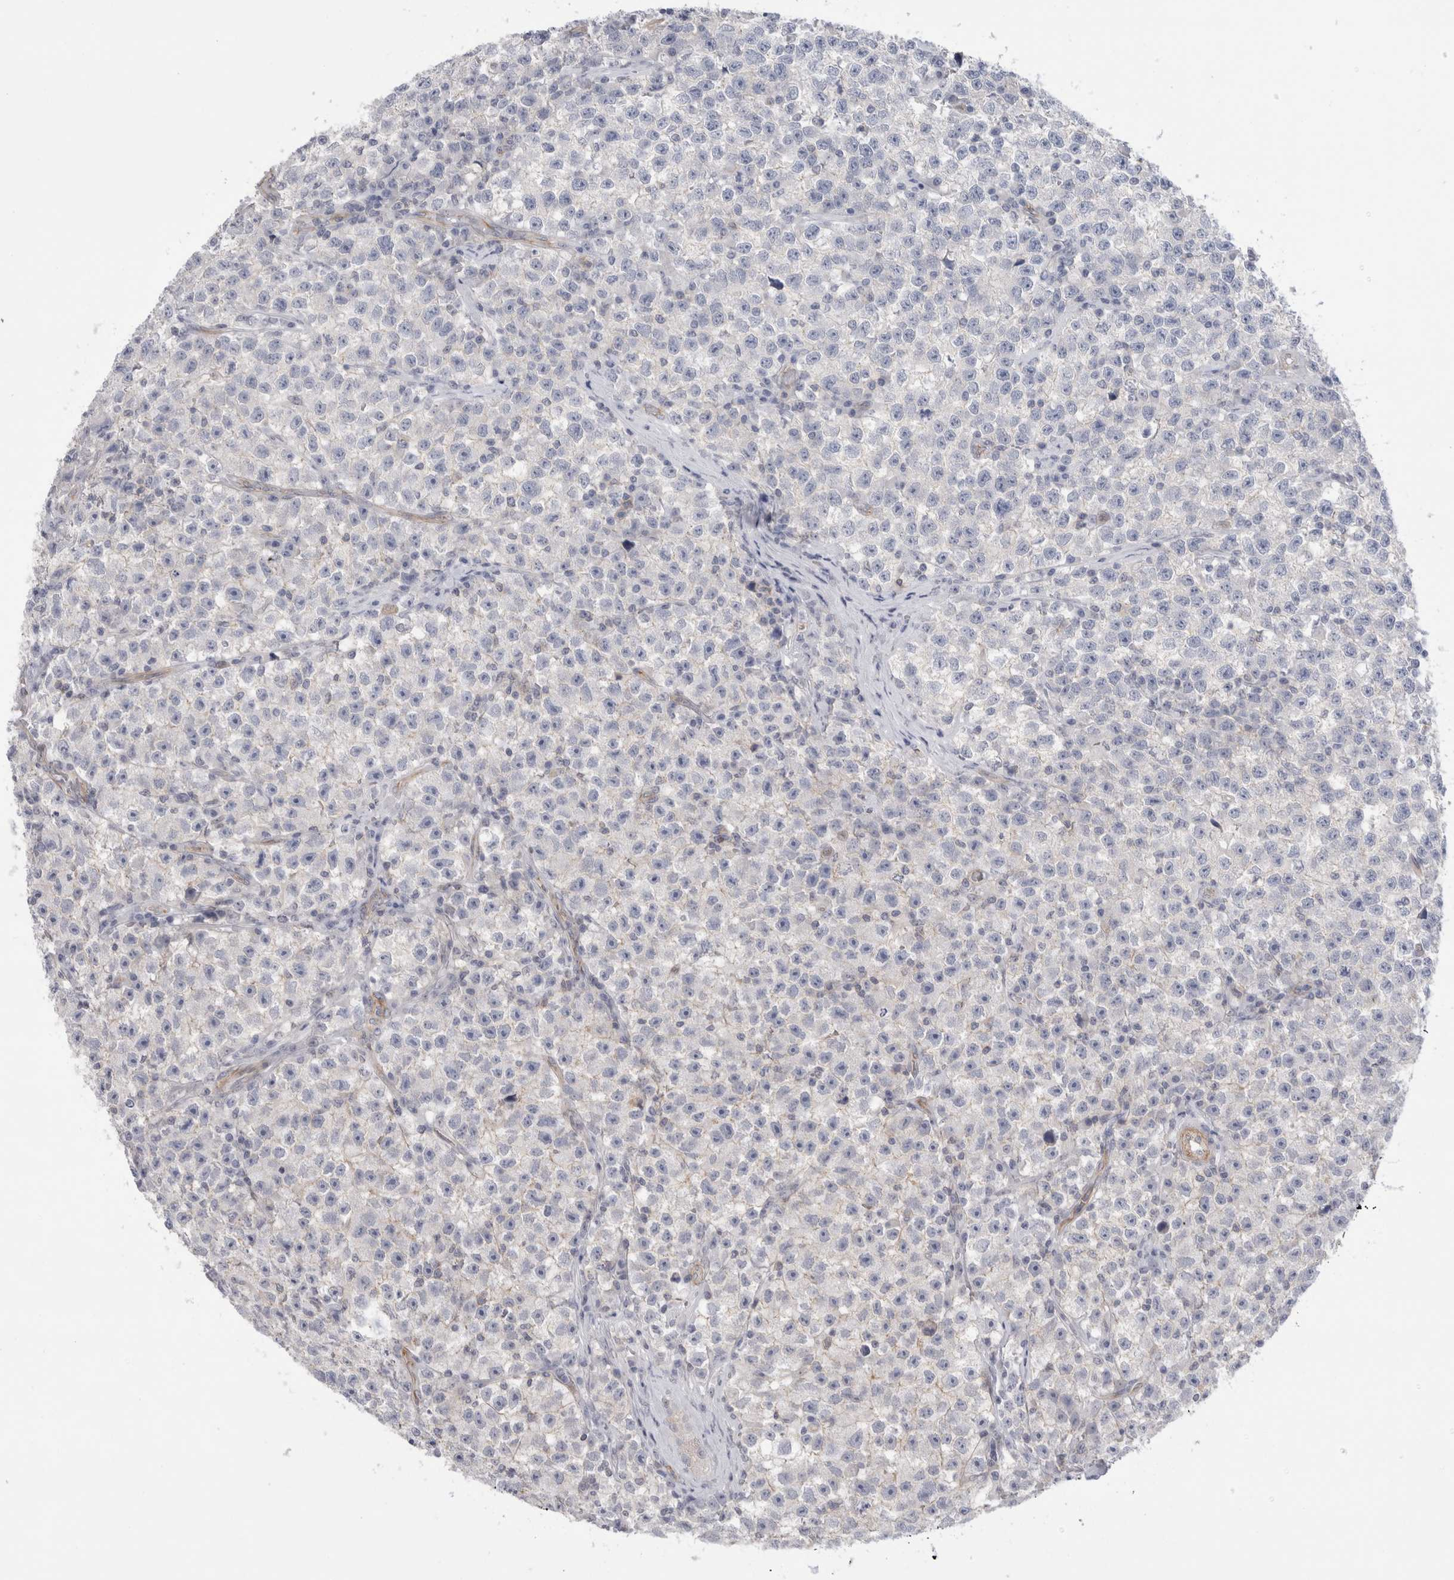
{"staining": {"intensity": "negative", "quantity": "none", "location": "none"}, "tissue": "testis cancer", "cell_type": "Tumor cells", "image_type": "cancer", "snomed": [{"axis": "morphology", "description": "Seminoma, NOS"}, {"axis": "topography", "description": "Testis"}], "caption": "An immunohistochemistry (IHC) histopathology image of testis seminoma is shown. There is no staining in tumor cells of testis seminoma.", "gene": "VANGL1", "patient": {"sex": "male", "age": 22}}